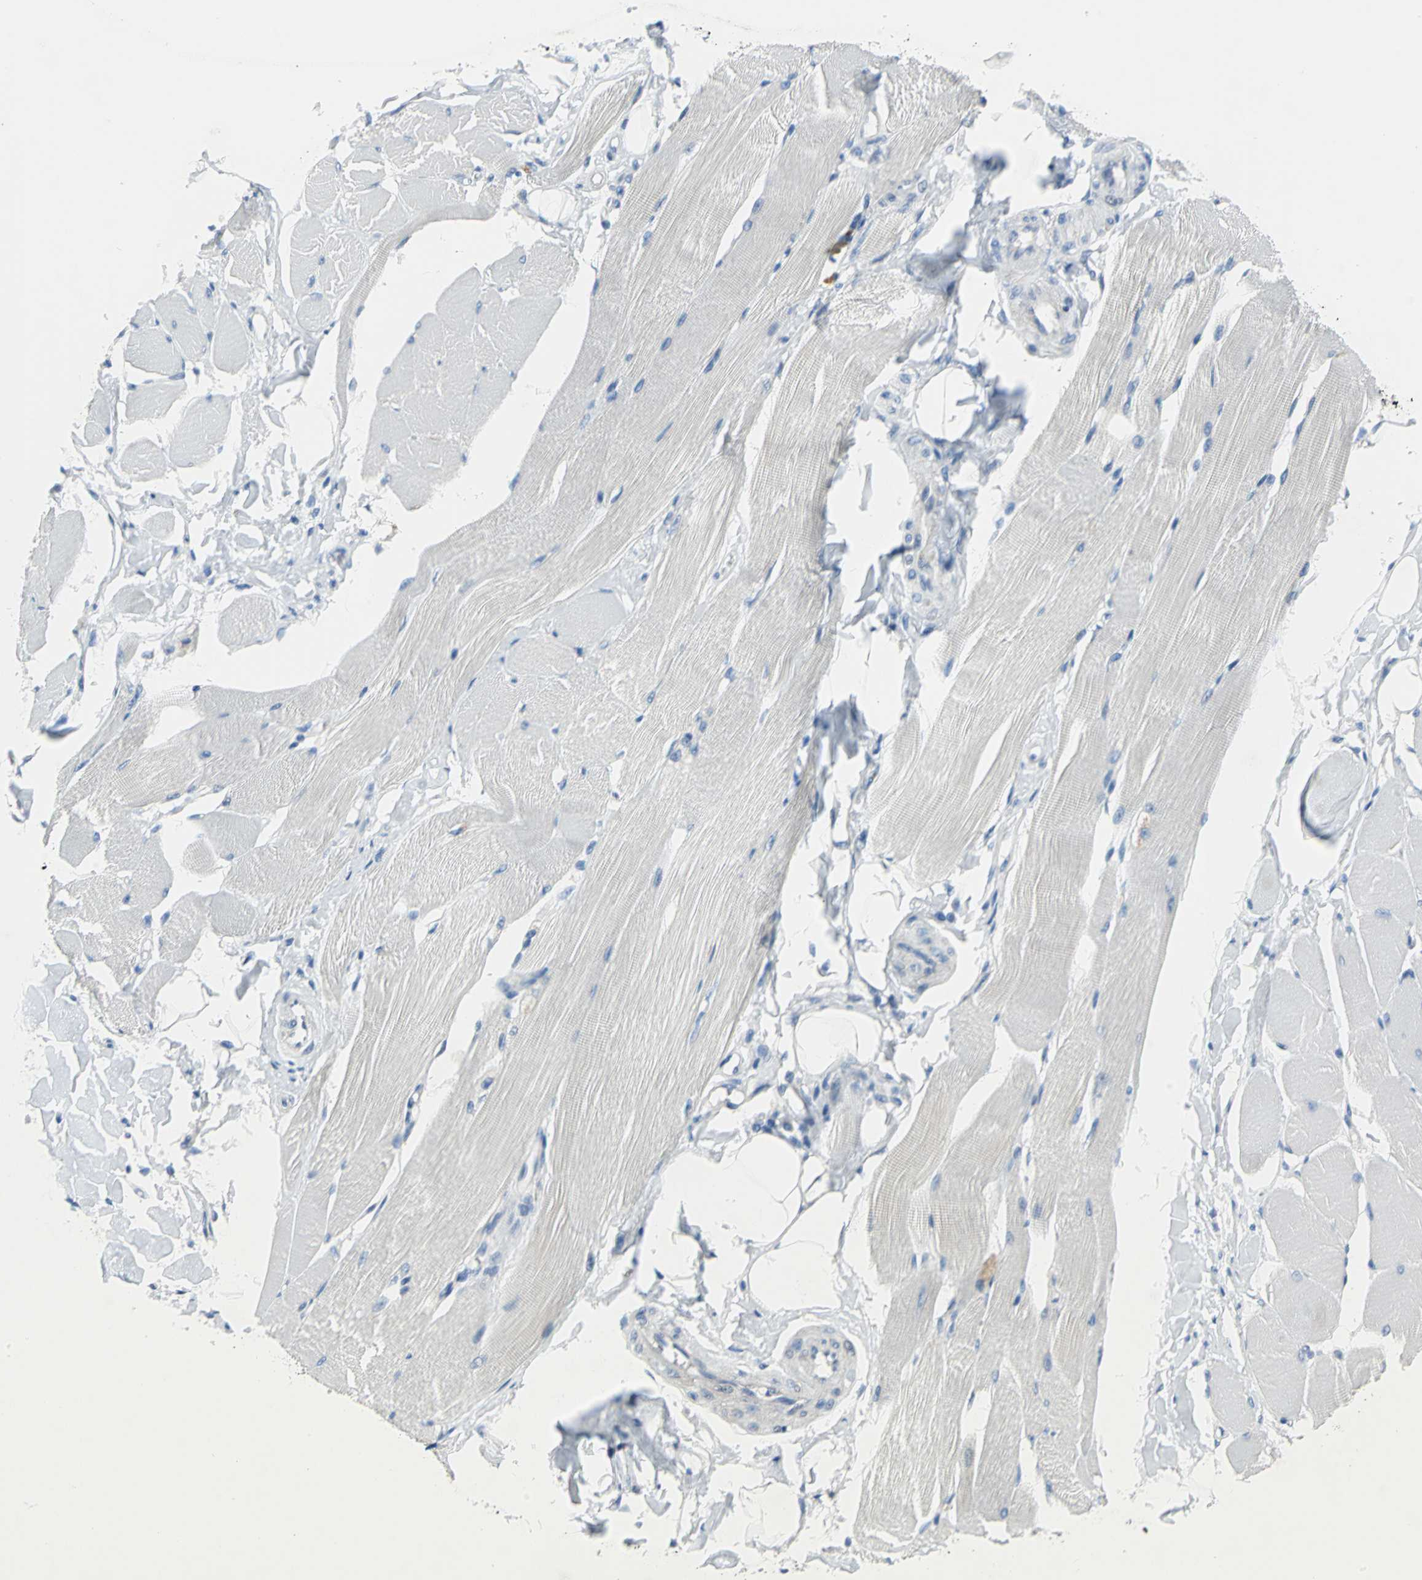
{"staining": {"intensity": "negative", "quantity": "none", "location": "none"}, "tissue": "skeletal muscle", "cell_type": "Myocytes", "image_type": "normal", "snomed": [{"axis": "morphology", "description": "Normal tissue, NOS"}, {"axis": "topography", "description": "Skeletal muscle"}, {"axis": "topography", "description": "Peripheral nerve tissue"}], "caption": "Micrograph shows no protein expression in myocytes of normal skeletal muscle. (DAB (3,3'-diaminobenzidine) immunohistochemistry visualized using brightfield microscopy, high magnification).", "gene": "MUC4", "patient": {"sex": "female", "age": 84}}